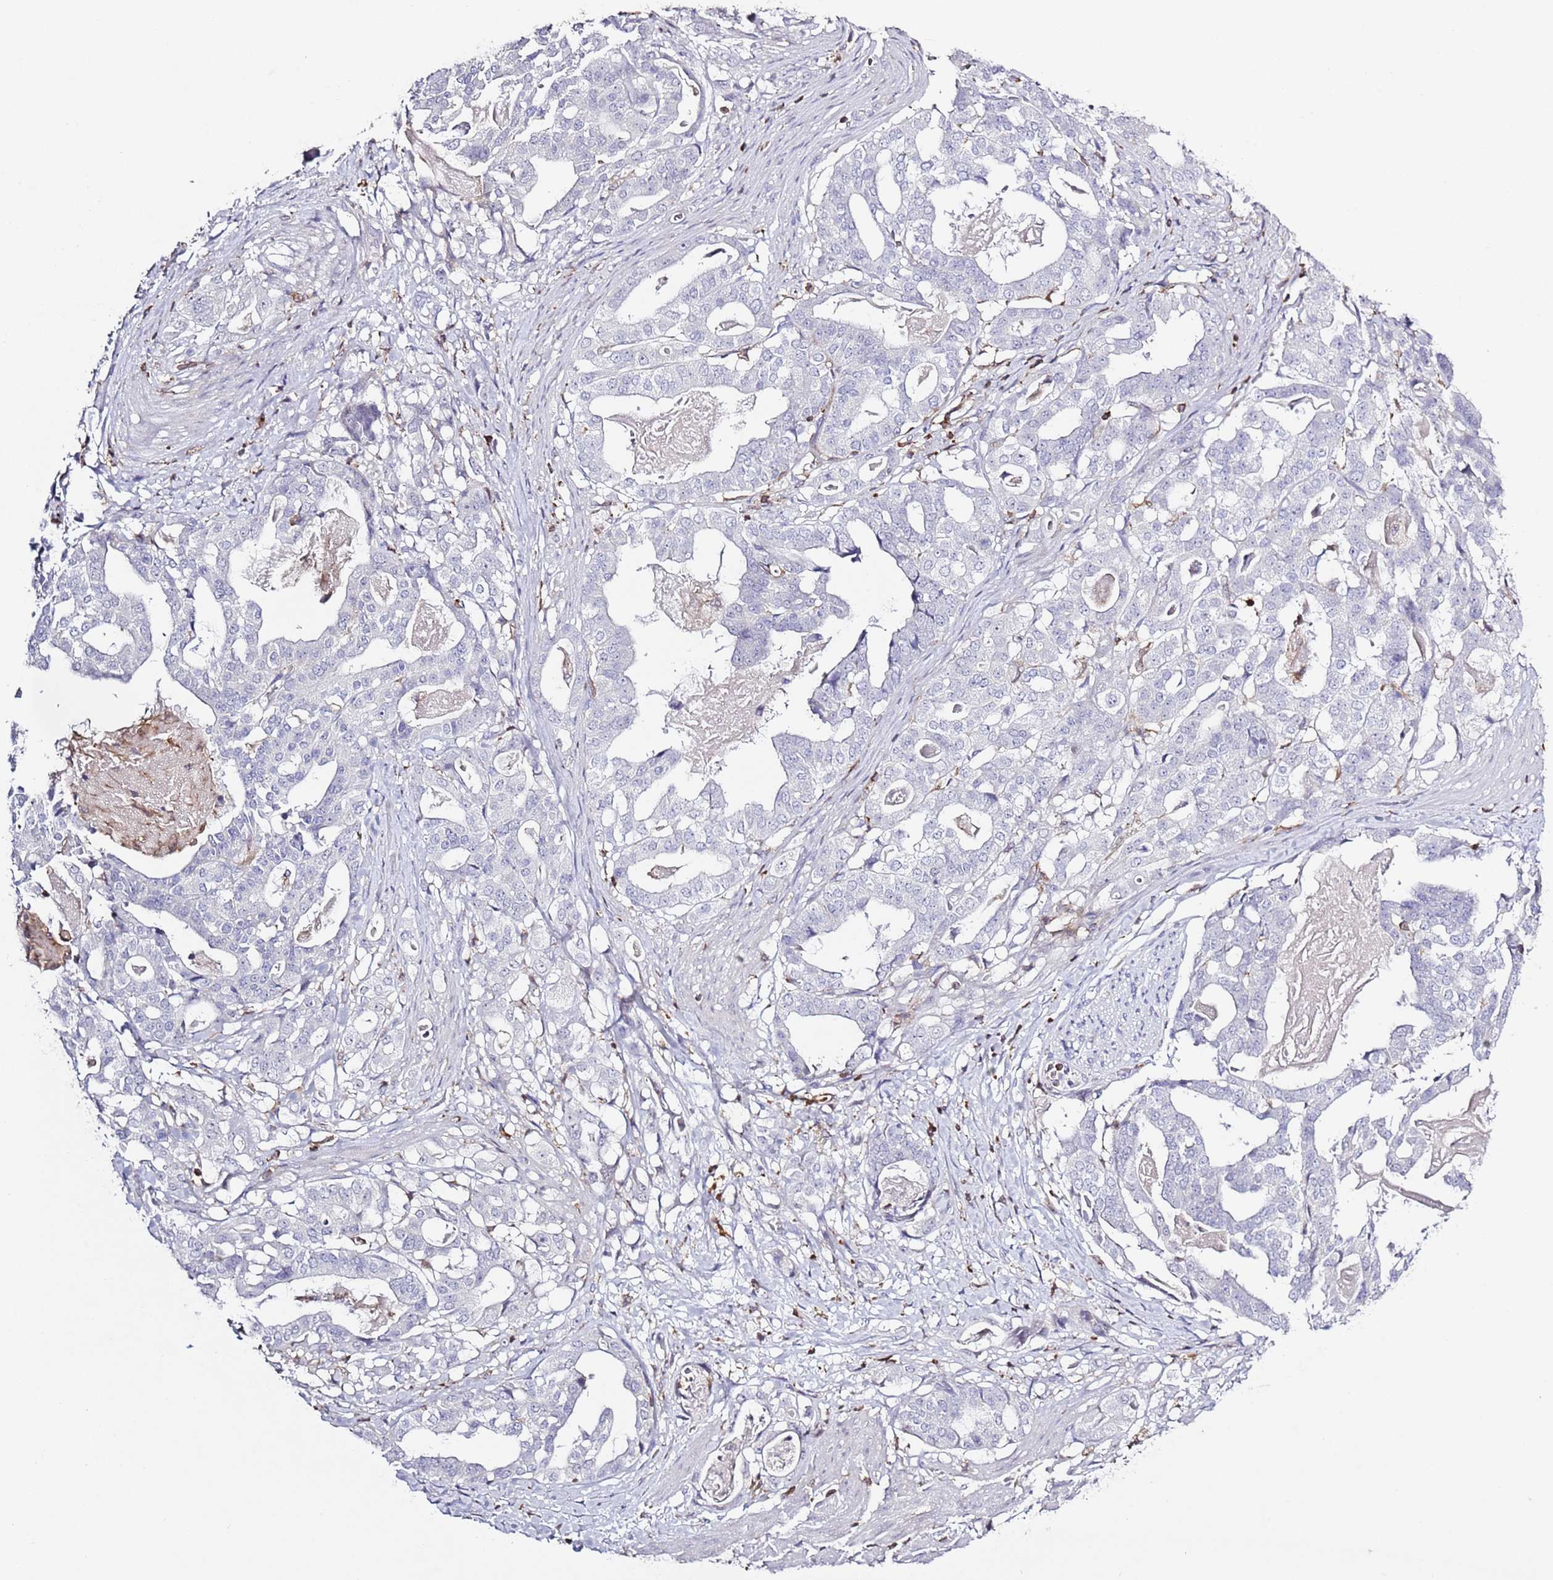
{"staining": {"intensity": "negative", "quantity": "none", "location": "none"}, "tissue": "stomach cancer", "cell_type": "Tumor cells", "image_type": "cancer", "snomed": [{"axis": "morphology", "description": "Adenocarcinoma, NOS"}, {"axis": "topography", "description": "Stomach"}], "caption": "IHC of adenocarcinoma (stomach) reveals no staining in tumor cells.", "gene": "LPXN", "patient": {"sex": "male", "age": 48}}